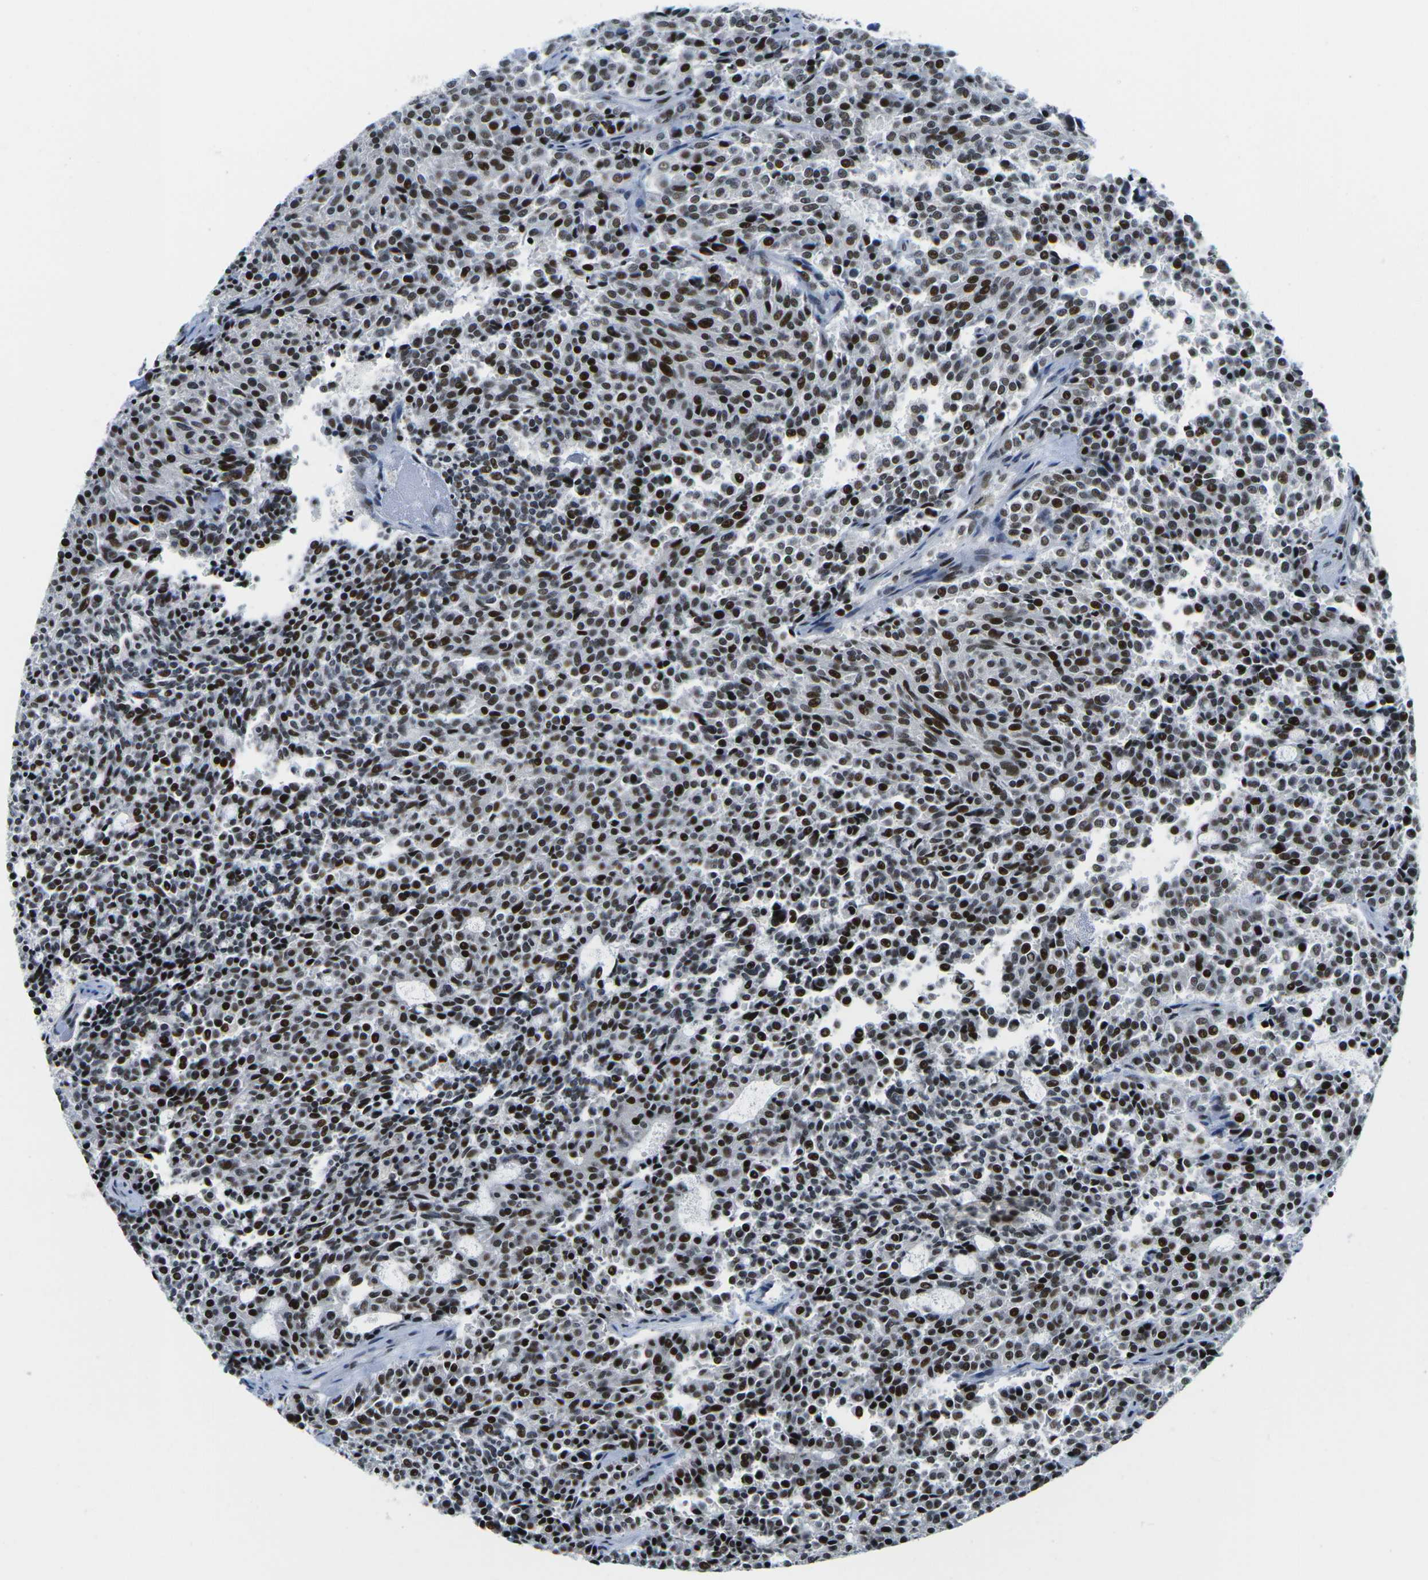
{"staining": {"intensity": "strong", "quantity": ">75%", "location": "nuclear"}, "tissue": "carcinoid", "cell_type": "Tumor cells", "image_type": "cancer", "snomed": [{"axis": "morphology", "description": "Carcinoid, malignant, NOS"}, {"axis": "topography", "description": "Pancreas"}], "caption": "Protein expression analysis of human carcinoid reveals strong nuclear staining in approximately >75% of tumor cells.", "gene": "PRPF8", "patient": {"sex": "female", "age": 54}}